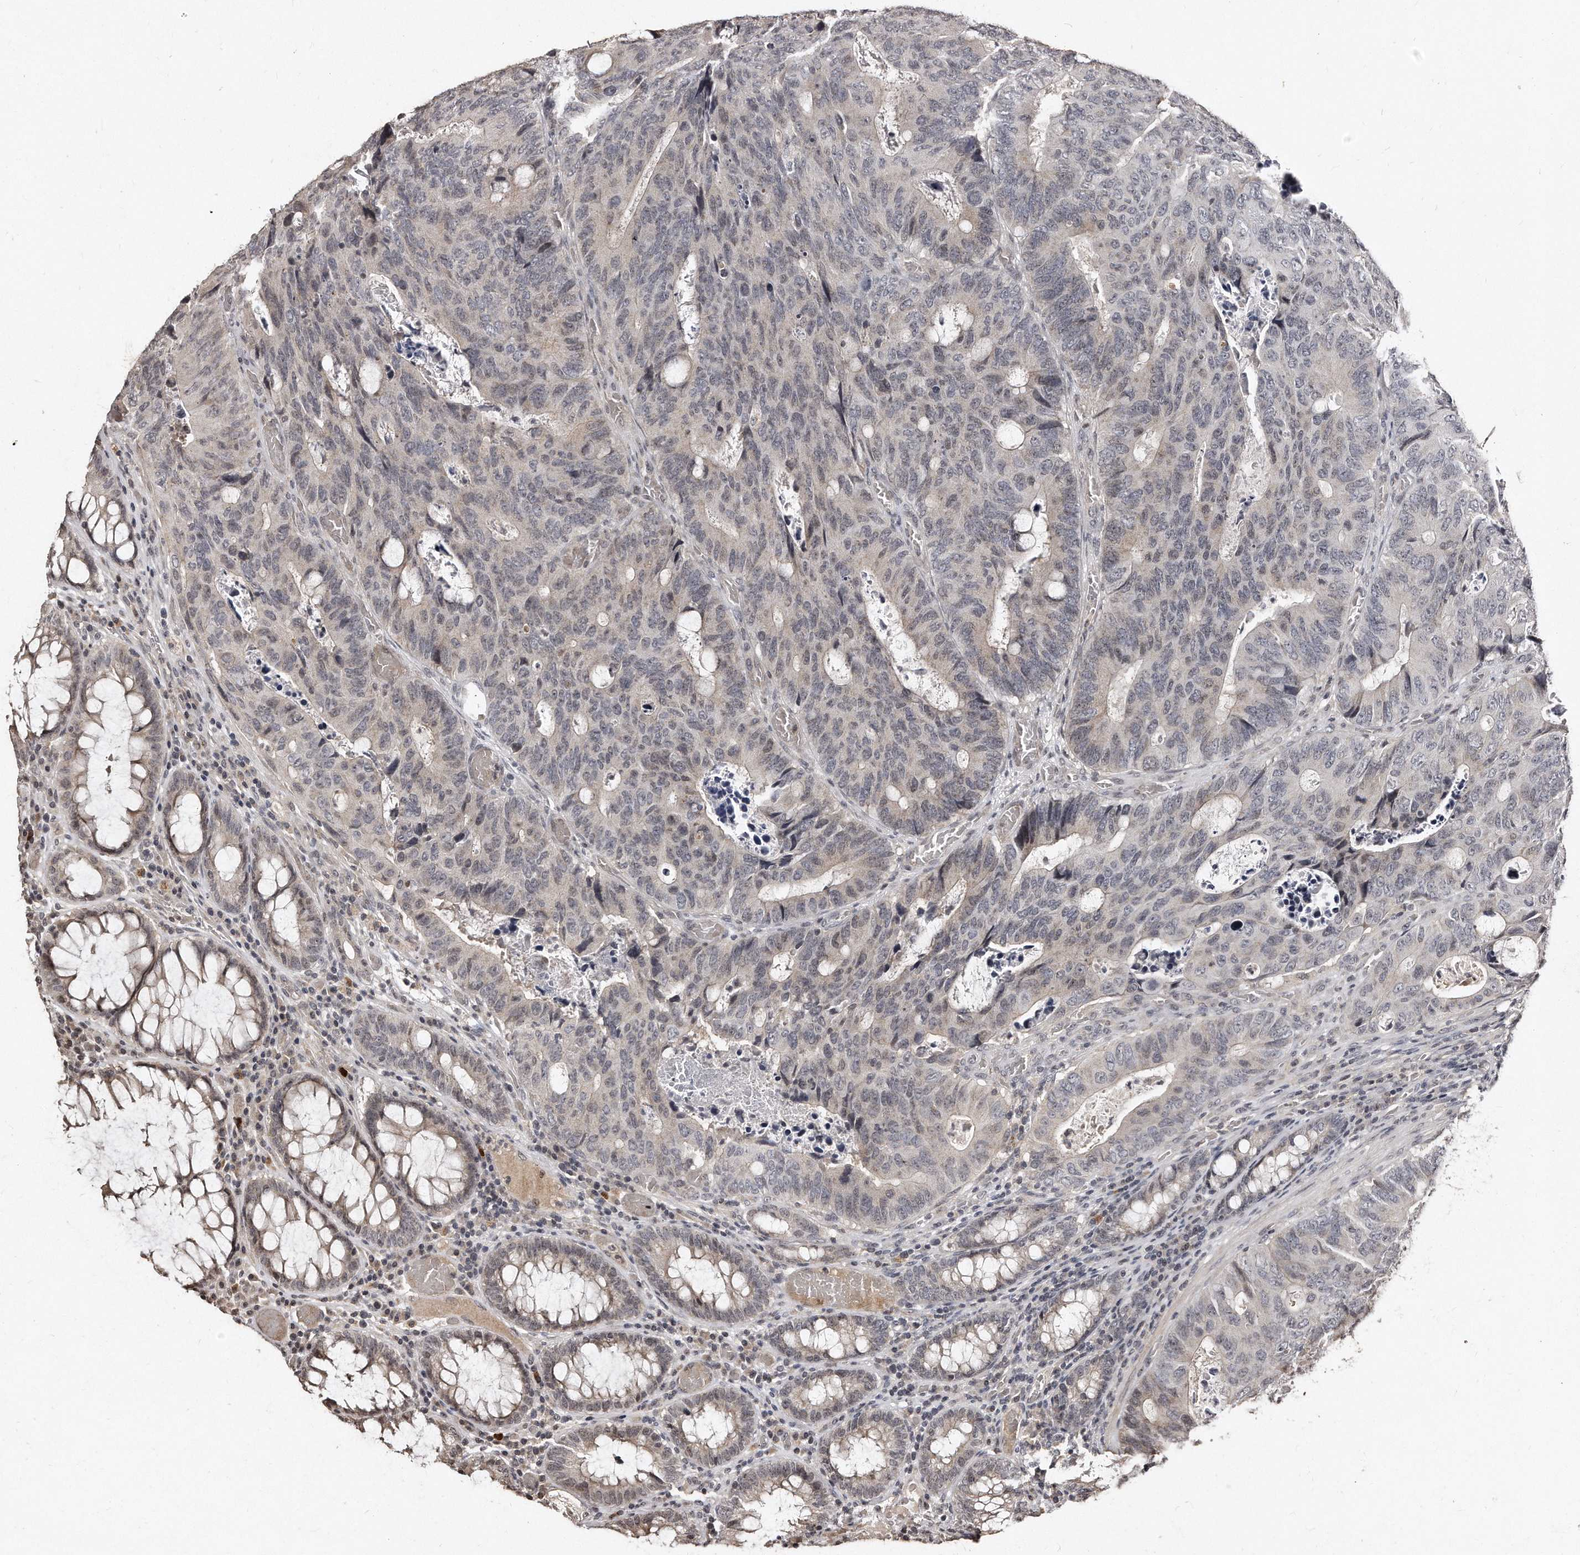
{"staining": {"intensity": "weak", "quantity": "<25%", "location": "nuclear"}, "tissue": "colorectal cancer", "cell_type": "Tumor cells", "image_type": "cancer", "snomed": [{"axis": "morphology", "description": "Adenocarcinoma, NOS"}, {"axis": "topography", "description": "Colon"}], "caption": "Tumor cells show no significant expression in colorectal adenocarcinoma.", "gene": "TSHR", "patient": {"sex": "male", "age": 87}}